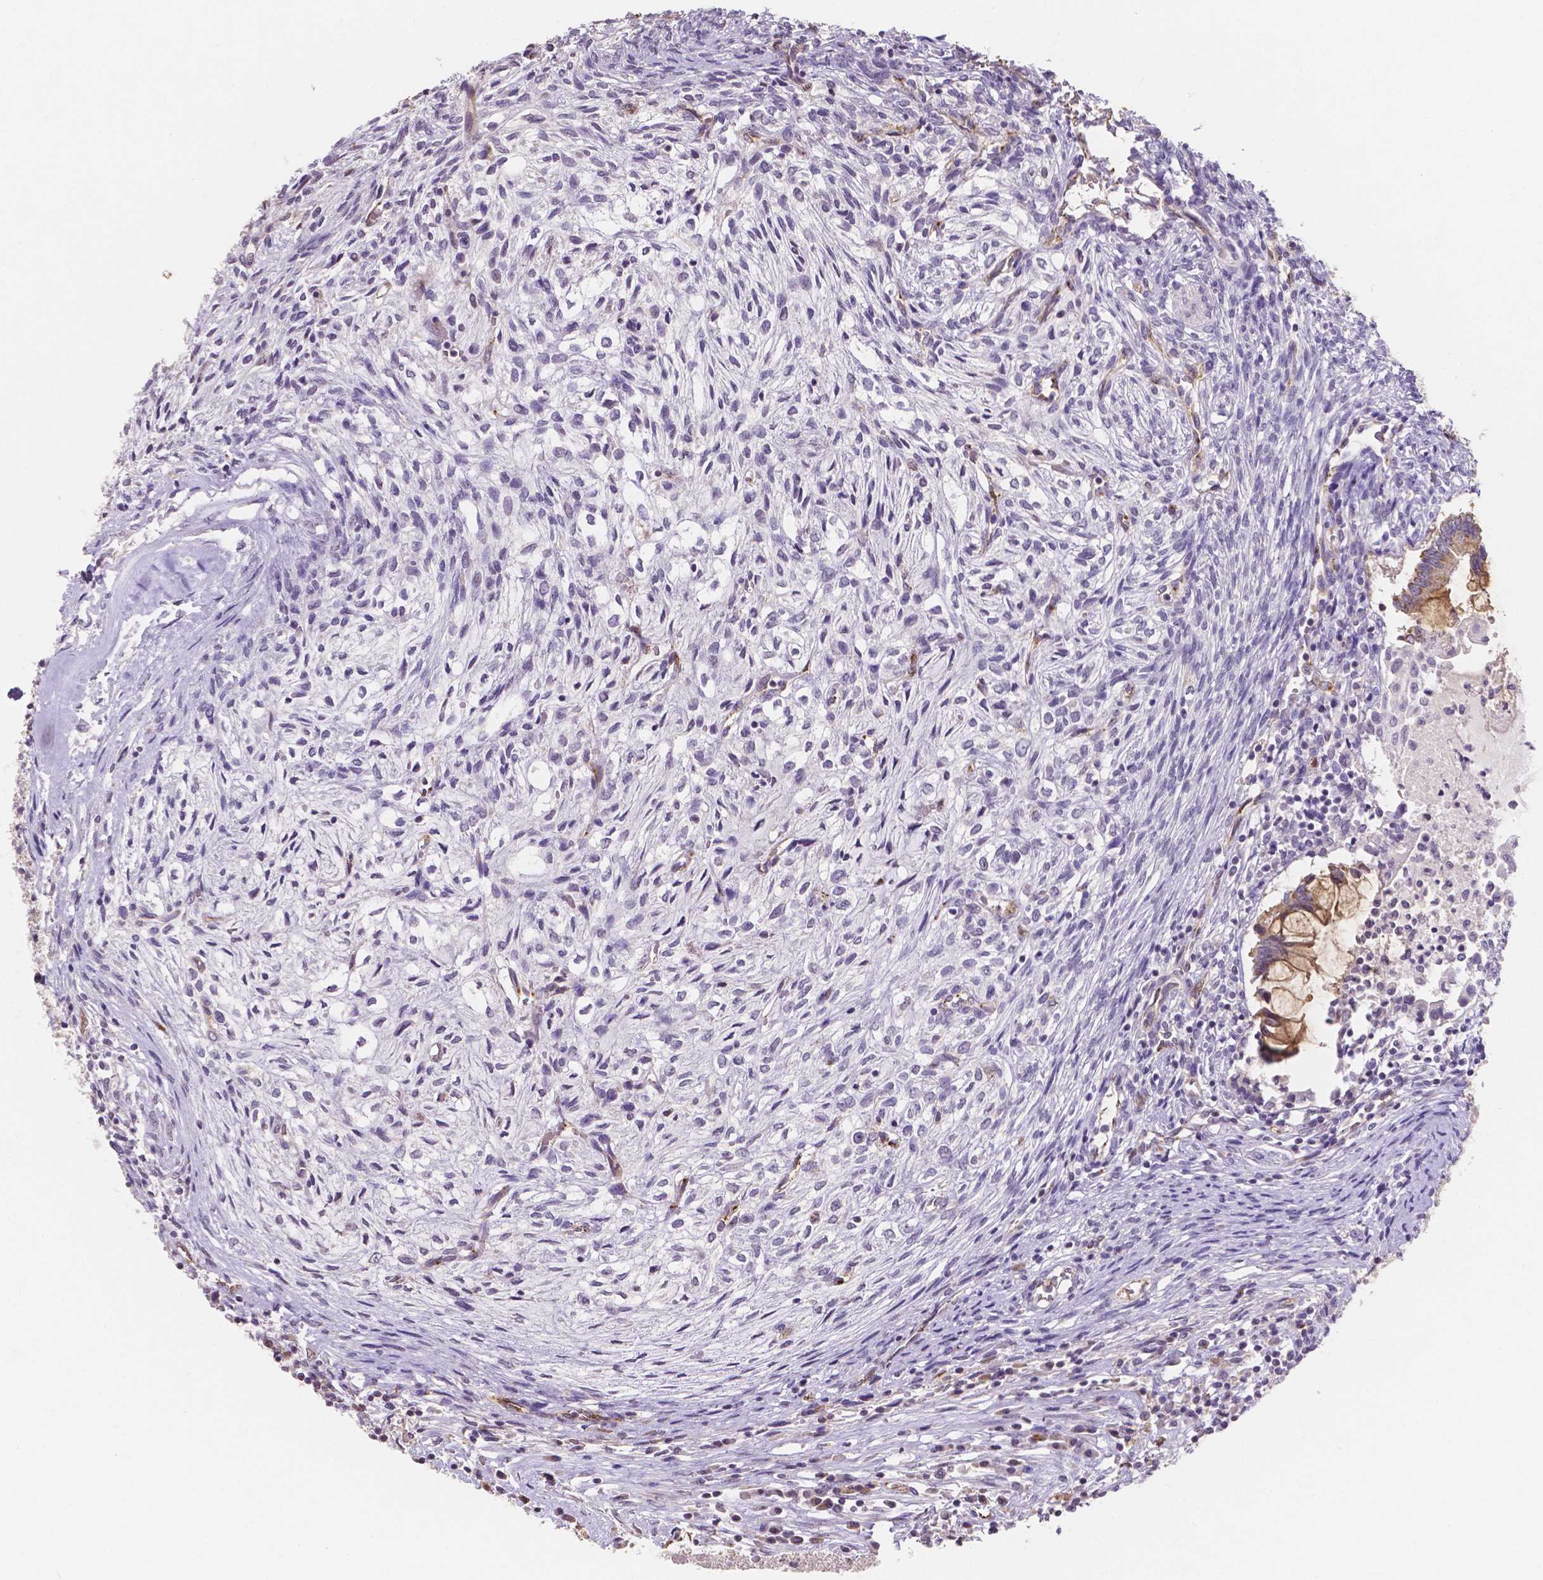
{"staining": {"intensity": "negative", "quantity": "none", "location": "none"}, "tissue": "testis cancer", "cell_type": "Tumor cells", "image_type": "cancer", "snomed": [{"axis": "morphology", "description": "Carcinoma, Embryonal, NOS"}, {"axis": "topography", "description": "Testis"}], "caption": "A high-resolution histopathology image shows immunohistochemistry (IHC) staining of embryonal carcinoma (testis), which displays no significant staining in tumor cells.", "gene": "ELAVL2", "patient": {"sex": "male", "age": 37}}